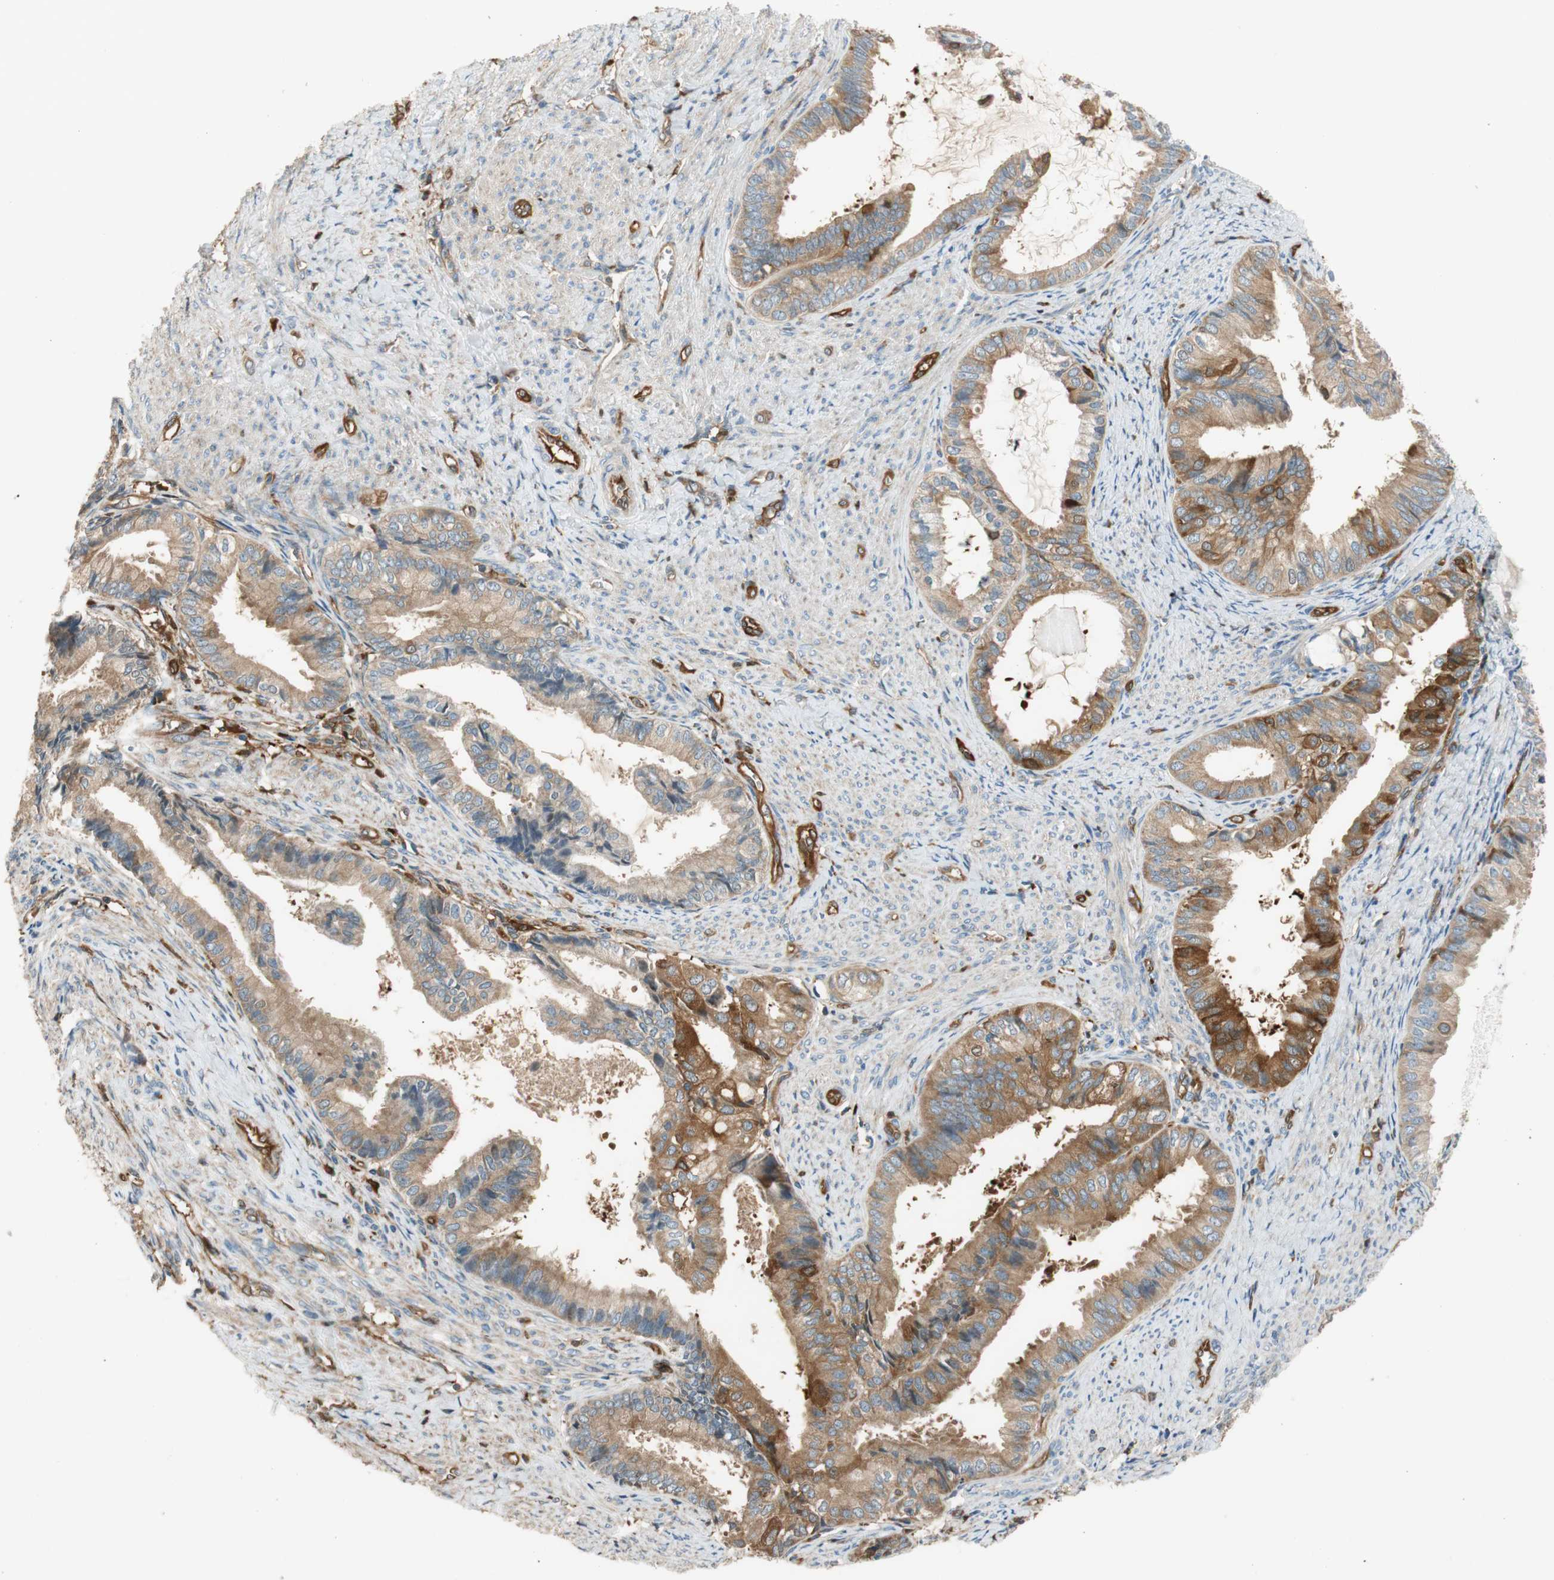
{"staining": {"intensity": "moderate", "quantity": ">75%", "location": "cytoplasmic/membranous"}, "tissue": "endometrial cancer", "cell_type": "Tumor cells", "image_type": "cancer", "snomed": [{"axis": "morphology", "description": "Adenocarcinoma, NOS"}, {"axis": "topography", "description": "Endometrium"}], "caption": "Brown immunohistochemical staining in adenocarcinoma (endometrial) displays moderate cytoplasmic/membranous staining in approximately >75% of tumor cells.", "gene": "PARP14", "patient": {"sex": "female", "age": 86}}